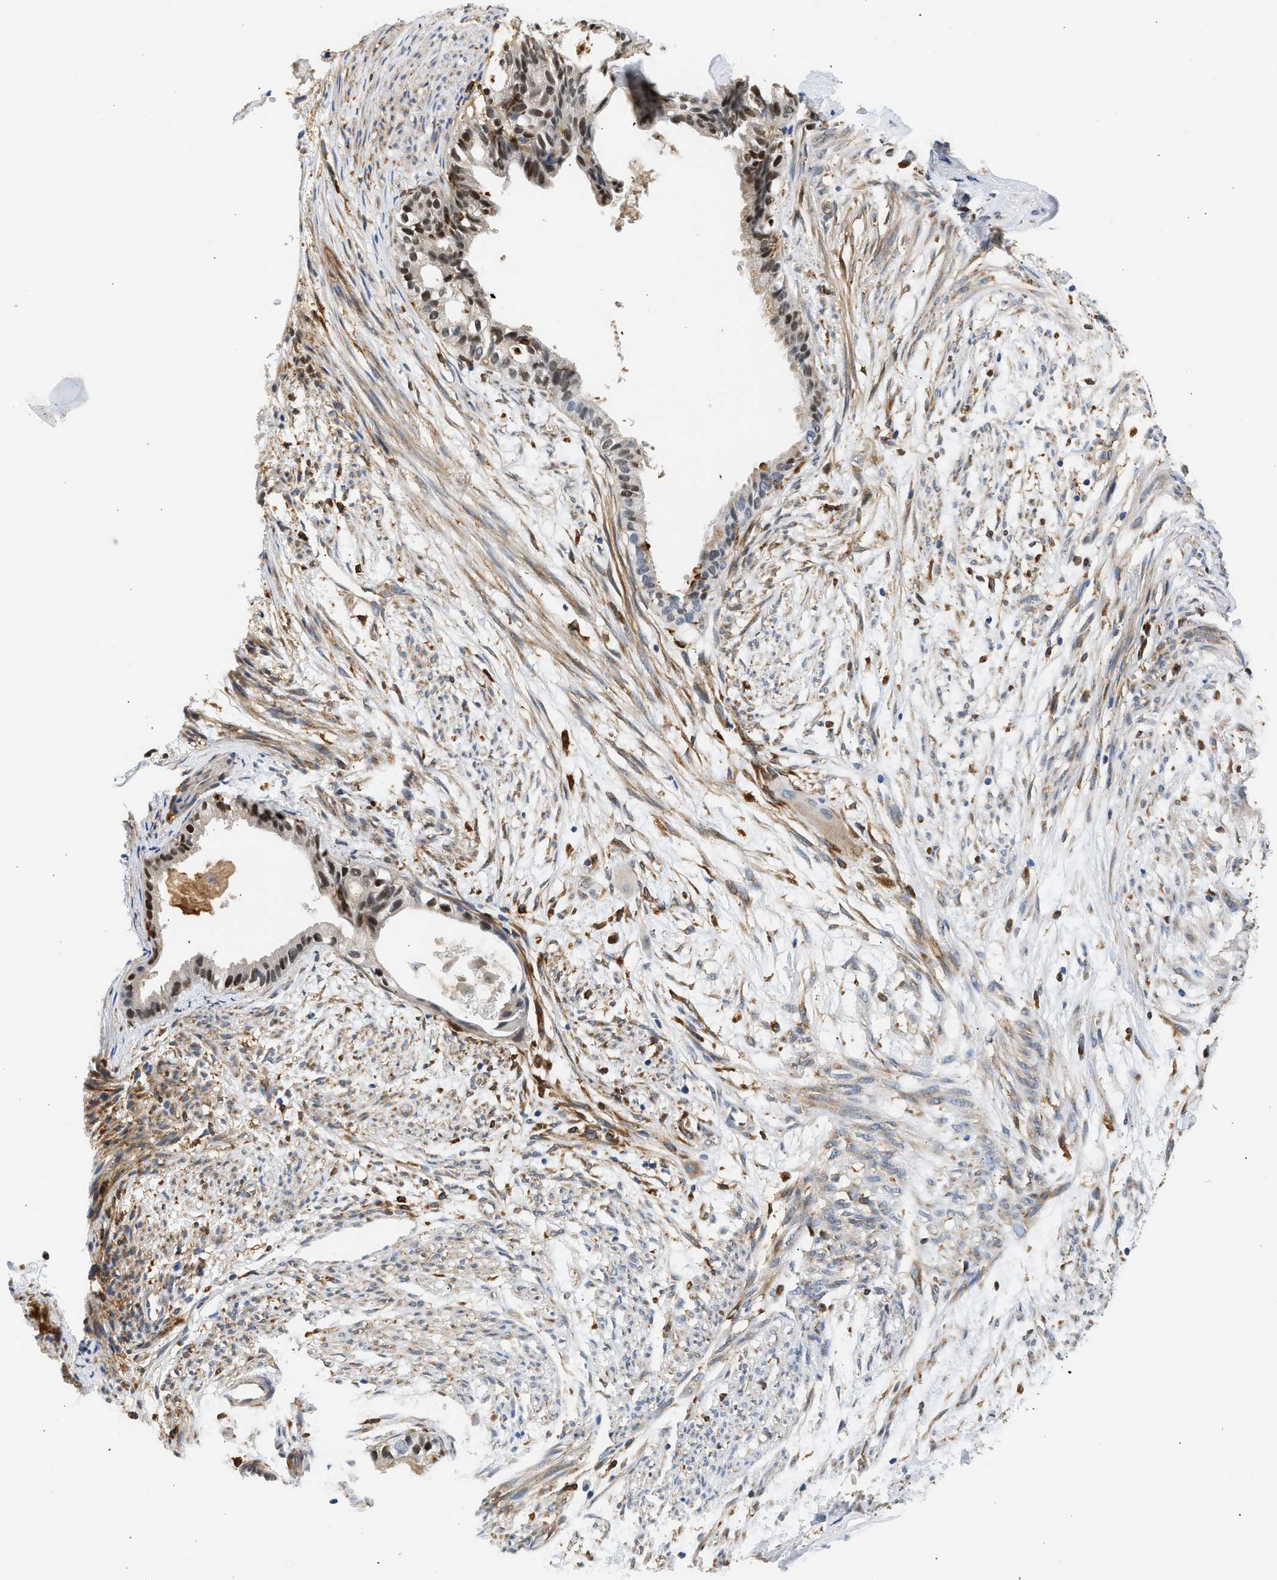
{"staining": {"intensity": "moderate", "quantity": "25%-75%", "location": "nuclear"}, "tissue": "cervical cancer", "cell_type": "Tumor cells", "image_type": "cancer", "snomed": [{"axis": "morphology", "description": "Normal tissue, NOS"}, {"axis": "morphology", "description": "Adenocarcinoma, NOS"}, {"axis": "topography", "description": "Cervix"}, {"axis": "topography", "description": "Endometrium"}], "caption": "Protein expression analysis of human cervical cancer (adenocarcinoma) reveals moderate nuclear expression in about 25%-75% of tumor cells.", "gene": "RAB31", "patient": {"sex": "female", "age": 86}}